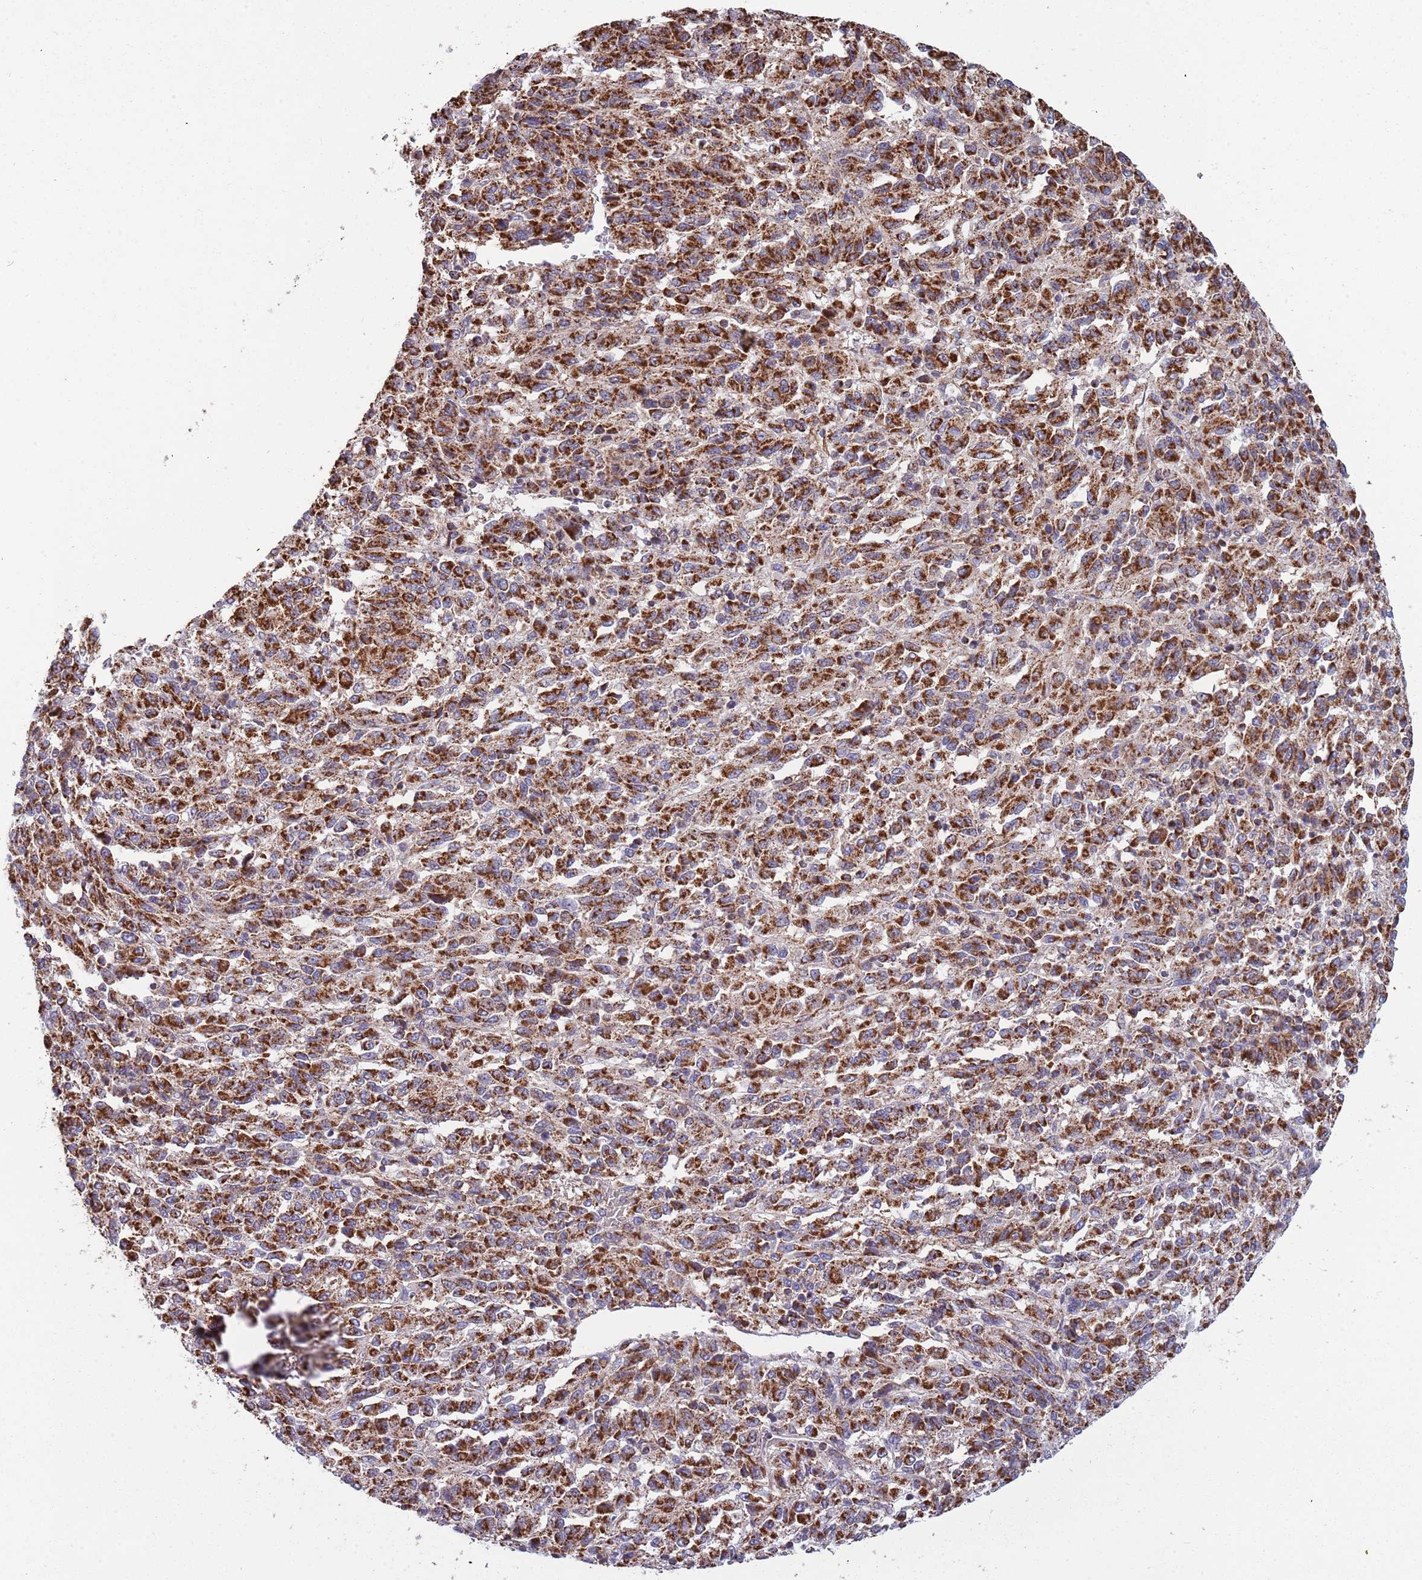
{"staining": {"intensity": "strong", "quantity": ">75%", "location": "cytoplasmic/membranous"}, "tissue": "melanoma", "cell_type": "Tumor cells", "image_type": "cancer", "snomed": [{"axis": "morphology", "description": "Malignant melanoma, Metastatic site"}, {"axis": "topography", "description": "Lung"}], "caption": "There is high levels of strong cytoplasmic/membranous positivity in tumor cells of melanoma, as demonstrated by immunohistochemical staining (brown color).", "gene": "VPS16", "patient": {"sex": "male", "age": 64}}